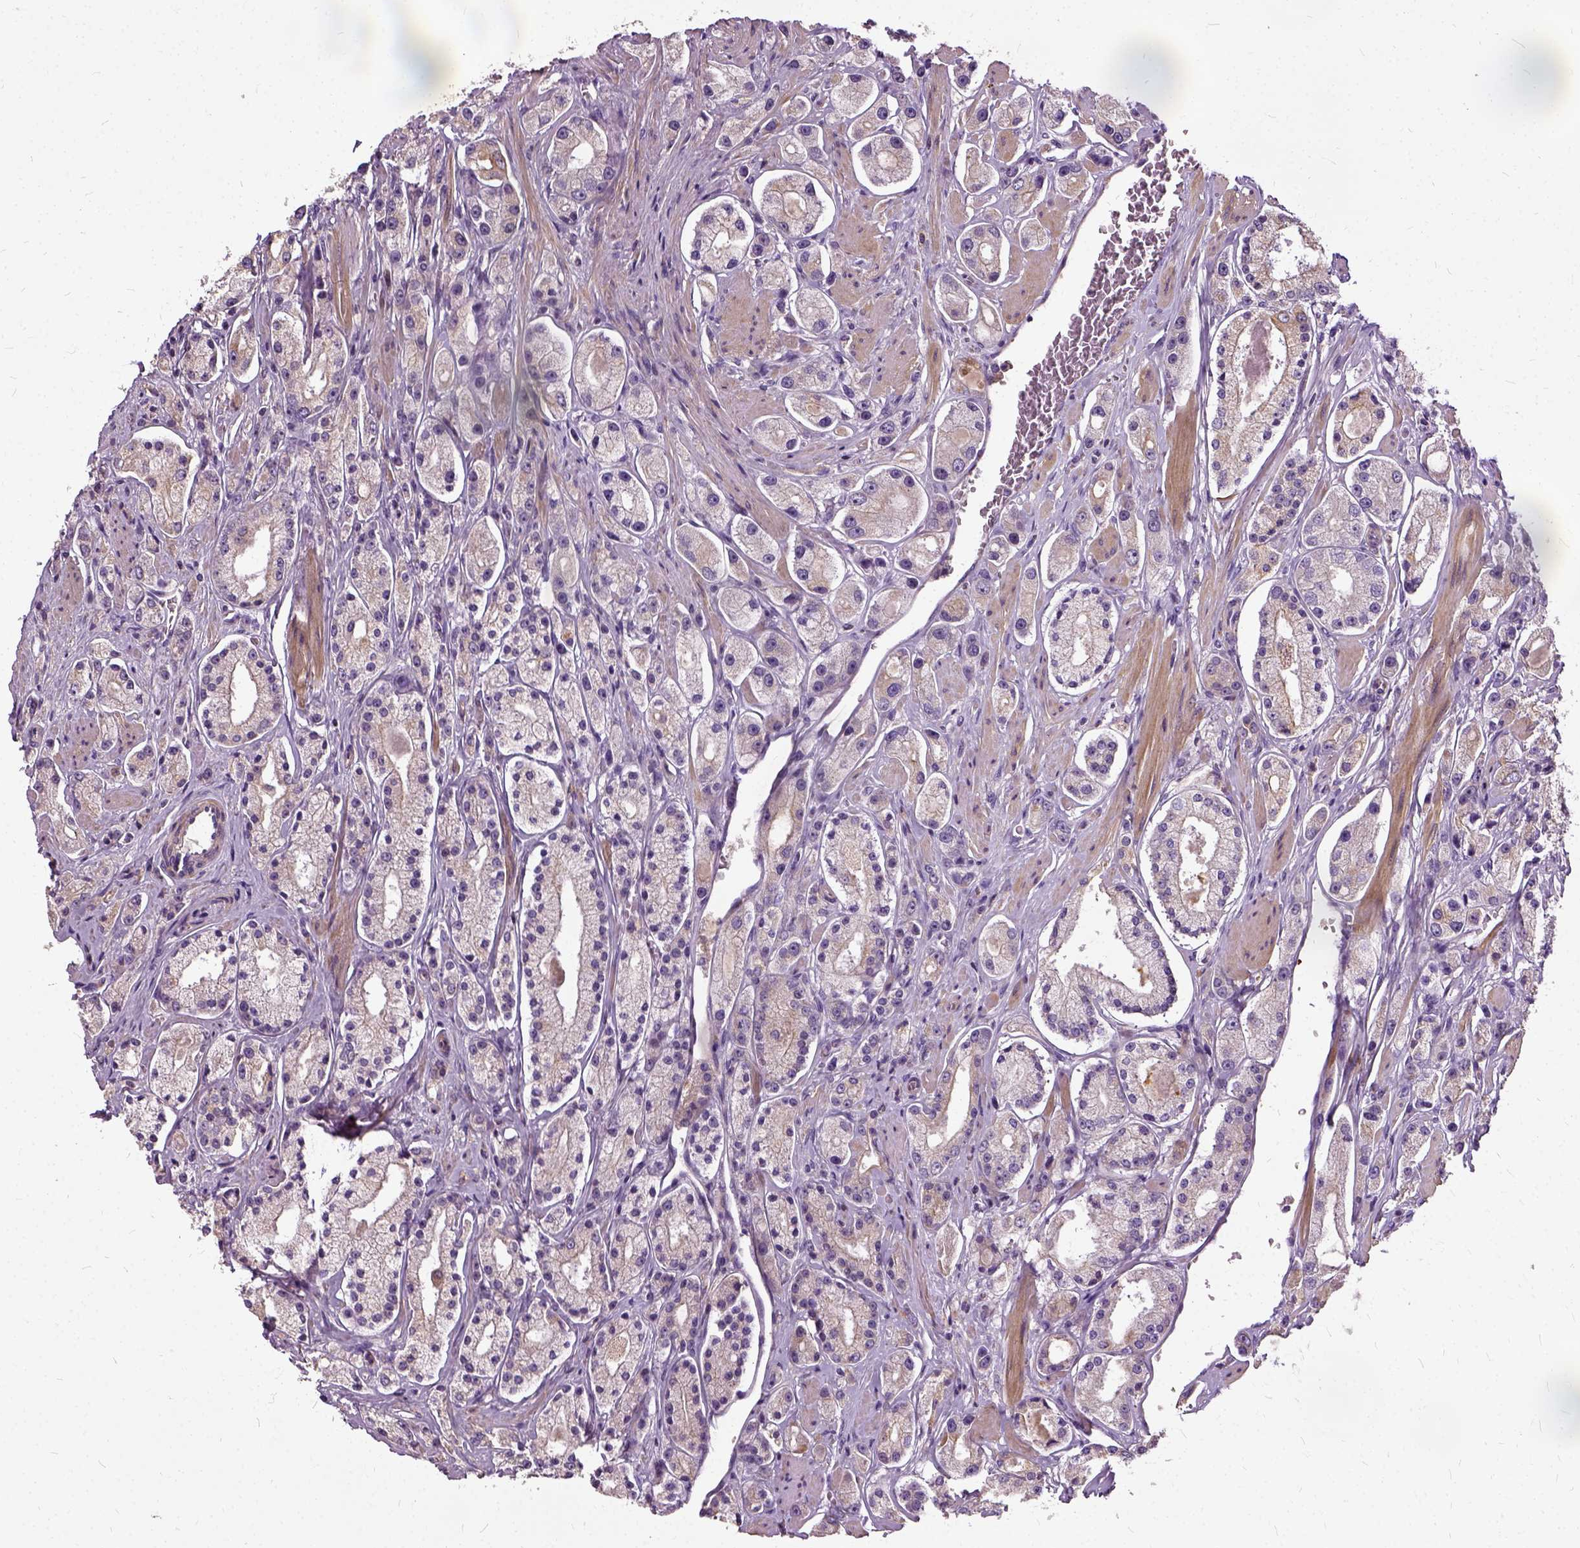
{"staining": {"intensity": "negative", "quantity": "none", "location": "none"}, "tissue": "prostate cancer", "cell_type": "Tumor cells", "image_type": "cancer", "snomed": [{"axis": "morphology", "description": "Adenocarcinoma, High grade"}, {"axis": "topography", "description": "Prostate"}], "caption": "Image shows no protein expression in tumor cells of prostate cancer (adenocarcinoma (high-grade)) tissue. (DAB (3,3'-diaminobenzidine) immunohistochemistry (IHC), high magnification).", "gene": "ILRUN", "patient": {"sex": "male", "age": 67}}